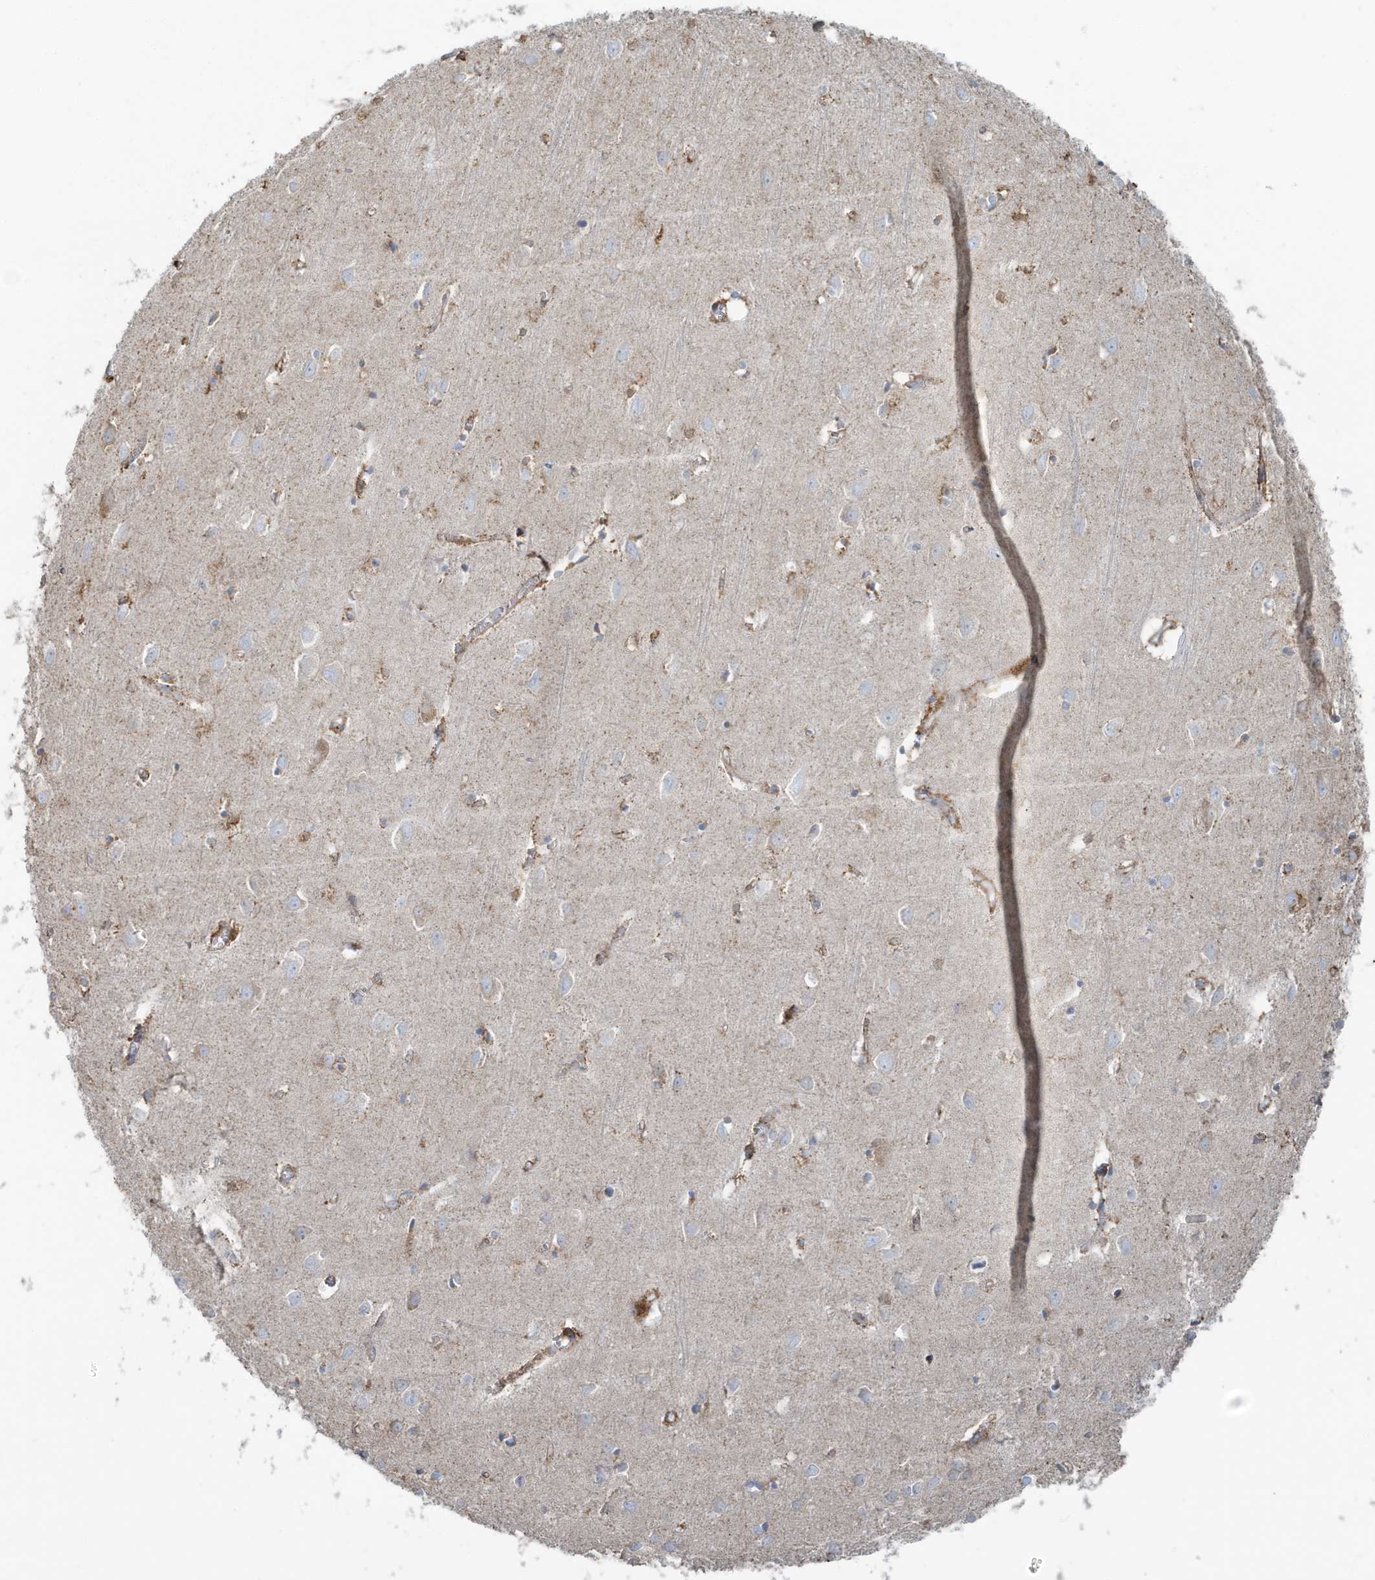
{"staining": {"intensity": "moderate", "quantity": "25%-75%", "location": "cytoplasmic/membranous"}, "tissue": "cerebral cortex", "cell_type": "Endothelial cells", "image_type": "normal", "snomed": [{"axis": "morphology", "description": "Normal tissue, NOS"}, {"axis": "topography", "description": "Cerebral cortex"}], "caption": "Immunohistochemistry of unremarkable human cerebral cortex exhibits medium levels of moderate cytoplasmic/membranous expression in about 25%-75% of endothelial cells.", "gene": "RAB11FIP3", "patient": {"sex": "female", "age": 64}}